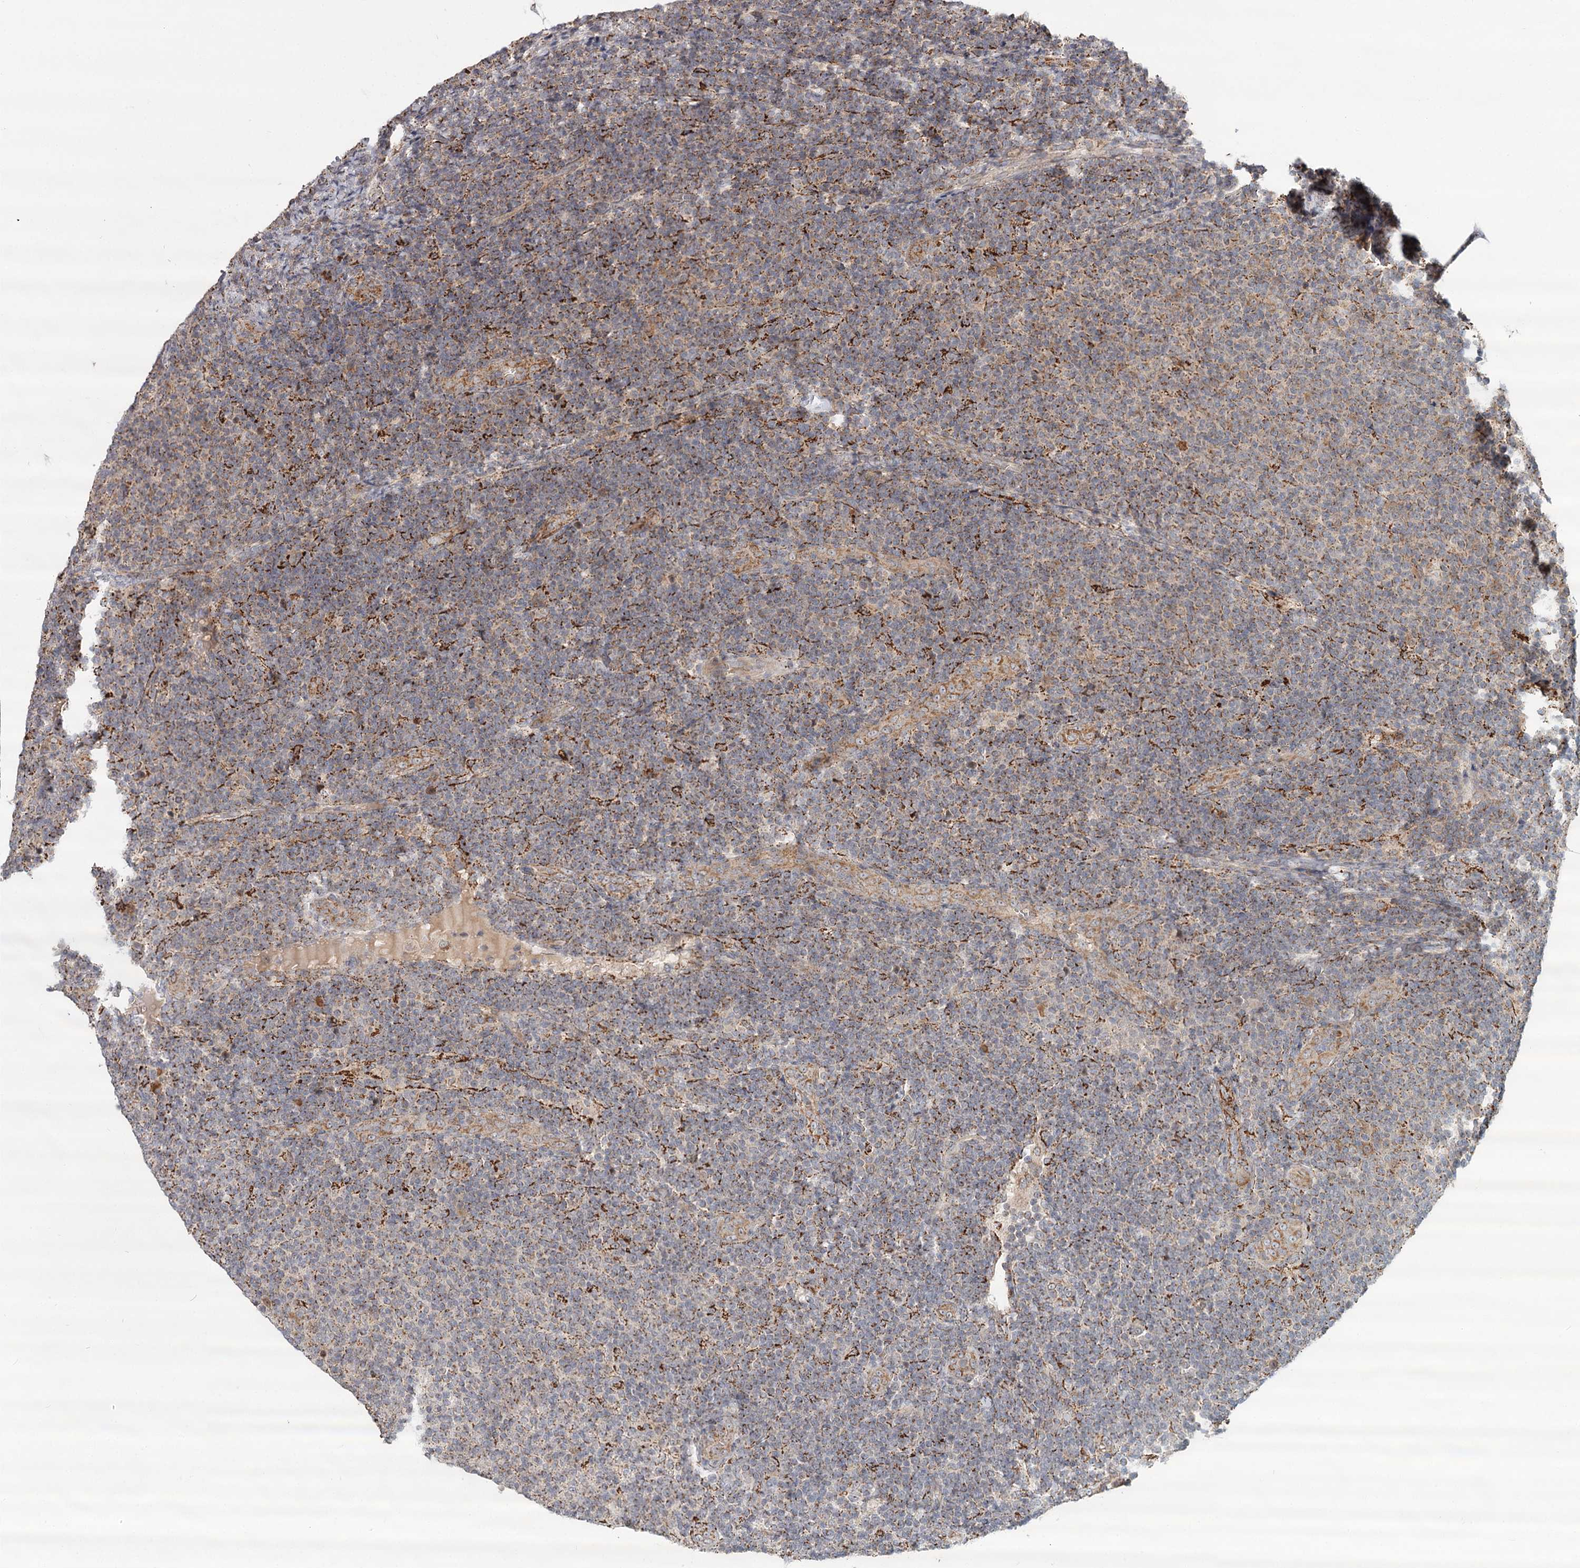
{"staining": {"intensity": "moderate", "quantity": "25%-75%", "location": "cytoplasmic/membranous"}, "tissue": "lymphoma", "cell_type": "Tumor cells", "image_type": "cancer", "snomed": [{"axis": "morphology", "description": "Malignant lymphoma, non-Hodgkin's type, Low grade"}, {"axis": "topography", "description": "Lymph node"}], "caption": "This photomicrograph exhibits immunohistochemistry (IHC) staining of lymphoma, with medium moderate cytoplasmic/membranous positivity in approximately 25%-75% of tumor cells.", "gene": "CDC123", "patient": {"sex": "male", "age": 66}}